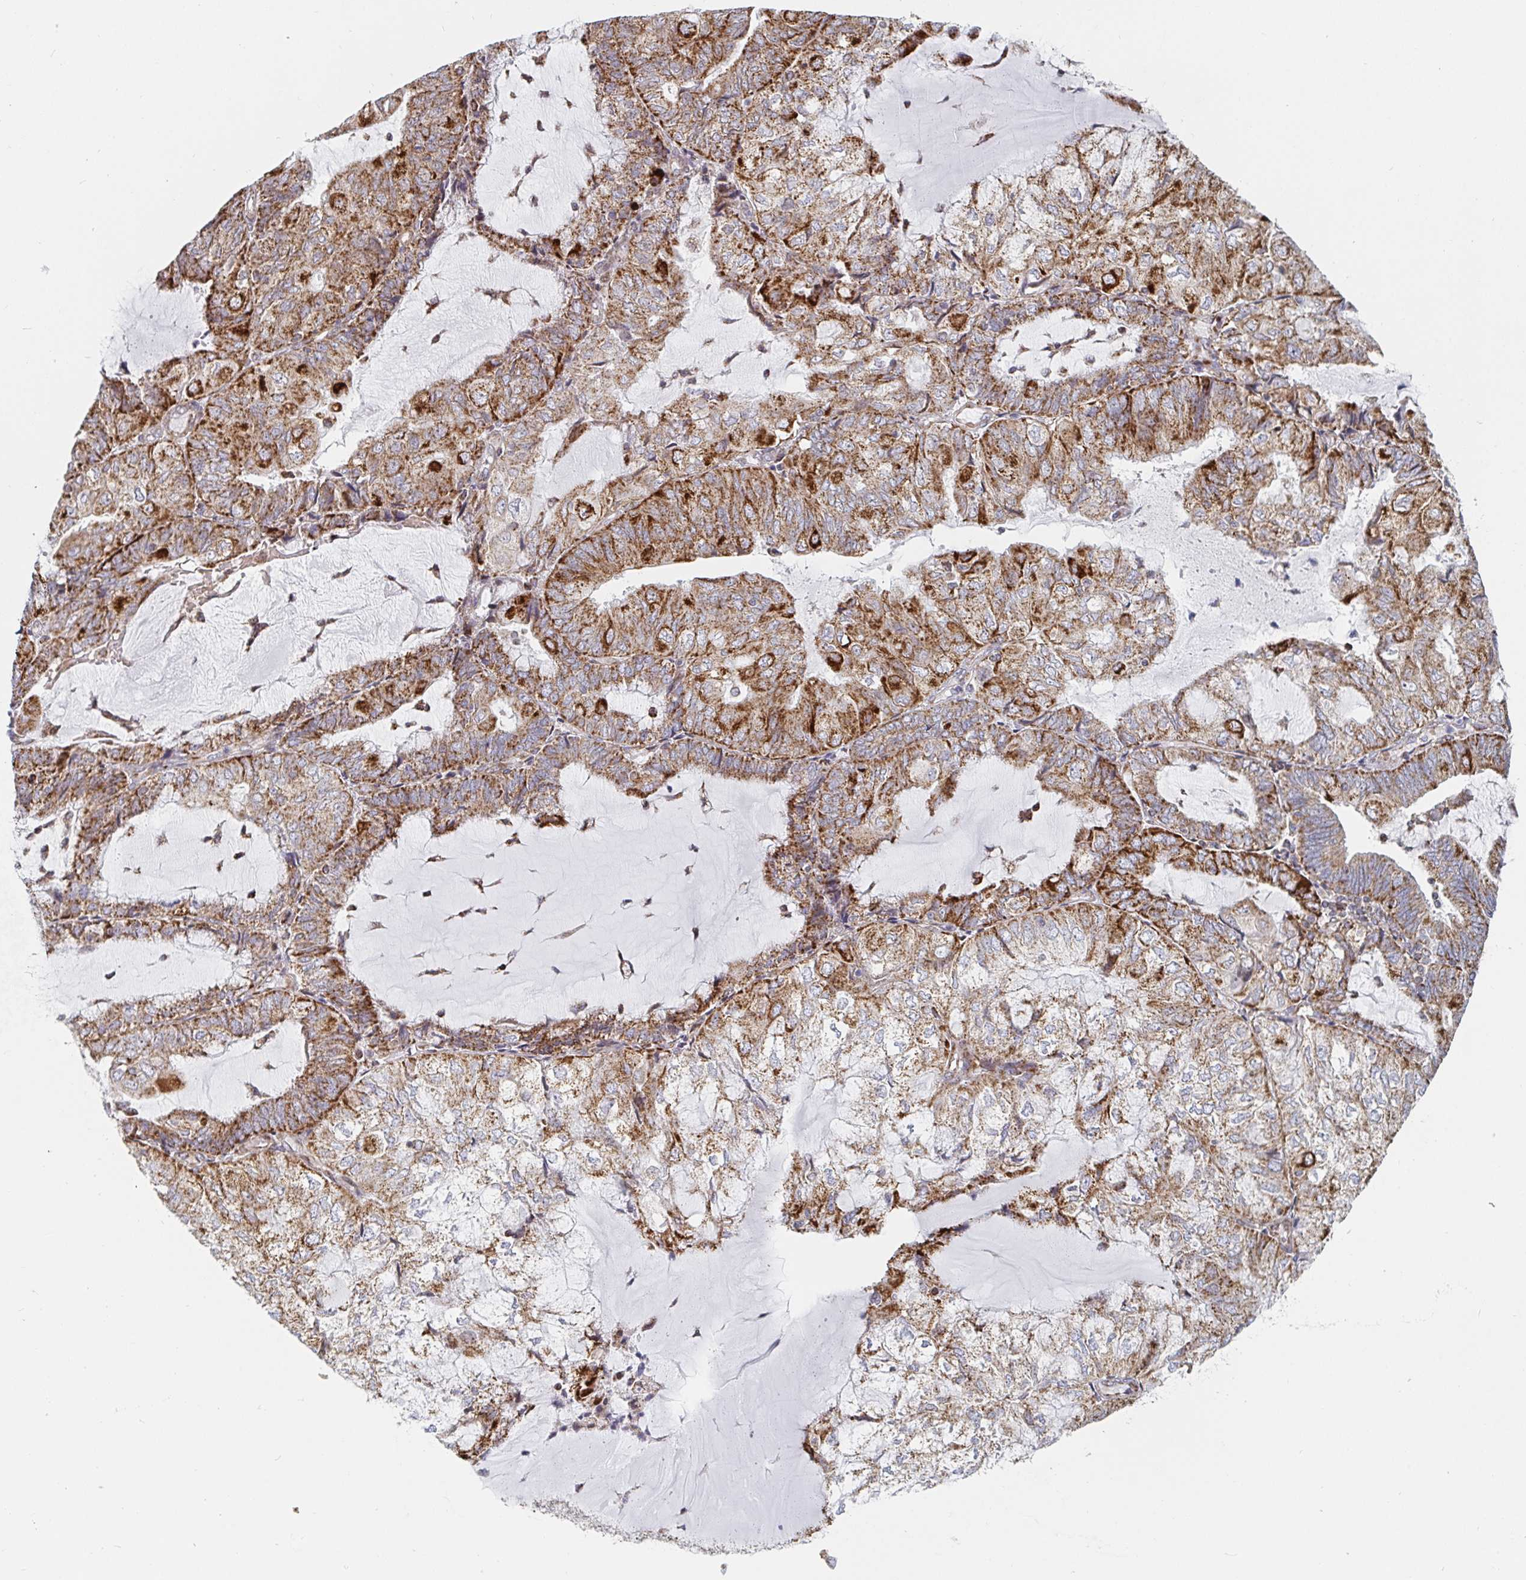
{"staining": {"intensity": "moderate", "quantity": ">75%", "location": "cytoplasmic/membranous"}, "tissue": "endometrial cancer", "cell_type": "Tumor cells", "image_type": "cancer", "snomed": [{"axis": "morphology", "description": "Adenocarcinoma, NOS"}, {"axis": "topography", "description": "Endometrium"}], "caption": "Protein staining reveals moderate cytoplasmic/membranous staining in about >75% of tumor cells in adenocarcinoma (endometrial). The protein is shown in brown color, while the nuclei are stained blue.", "gene": "STARD8", "patient": {"sex": "female", "age": 81}}